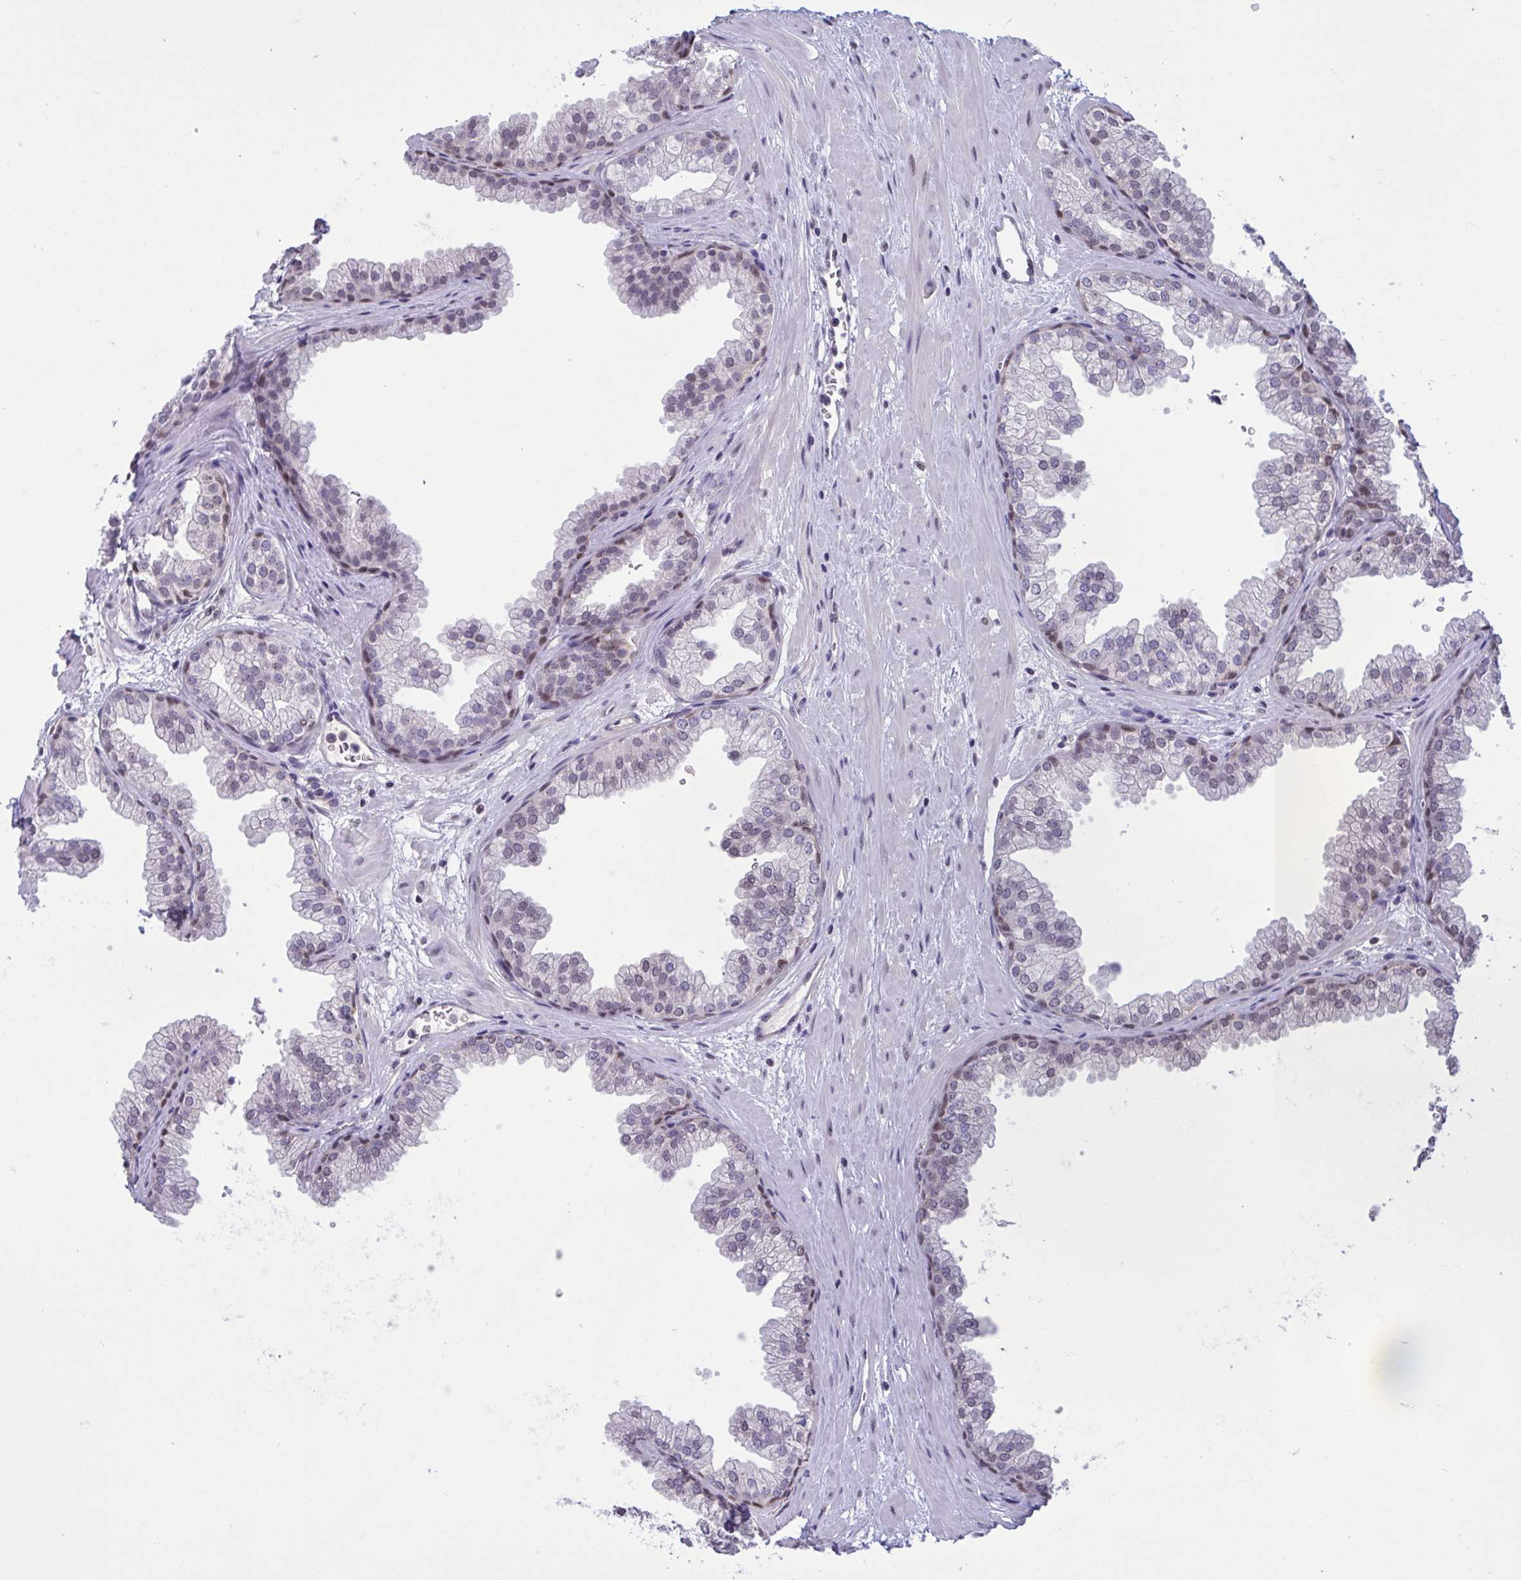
{"staining": {"intensity": "moderate", "quantity": "<25%", "location": "nuclear"}, "tissue": "prostate", "cell_type": "Glandular cells", "image_type": "normal", "snomed": [{"axis": "morphology", "description": "Normal tissue, NOS"}, {"axis": "topography", "description": "Prostate"}], "caption": "Immunohistochemical staining of normal human prostate displays low levels of moderate nuclear staining in approximately <25% of glandular cells. (DAB IHC, brown staining for protein, blue staining for nuclei).", "gene": "RBL1", "patient": {"sex": "male", "age": 37}}